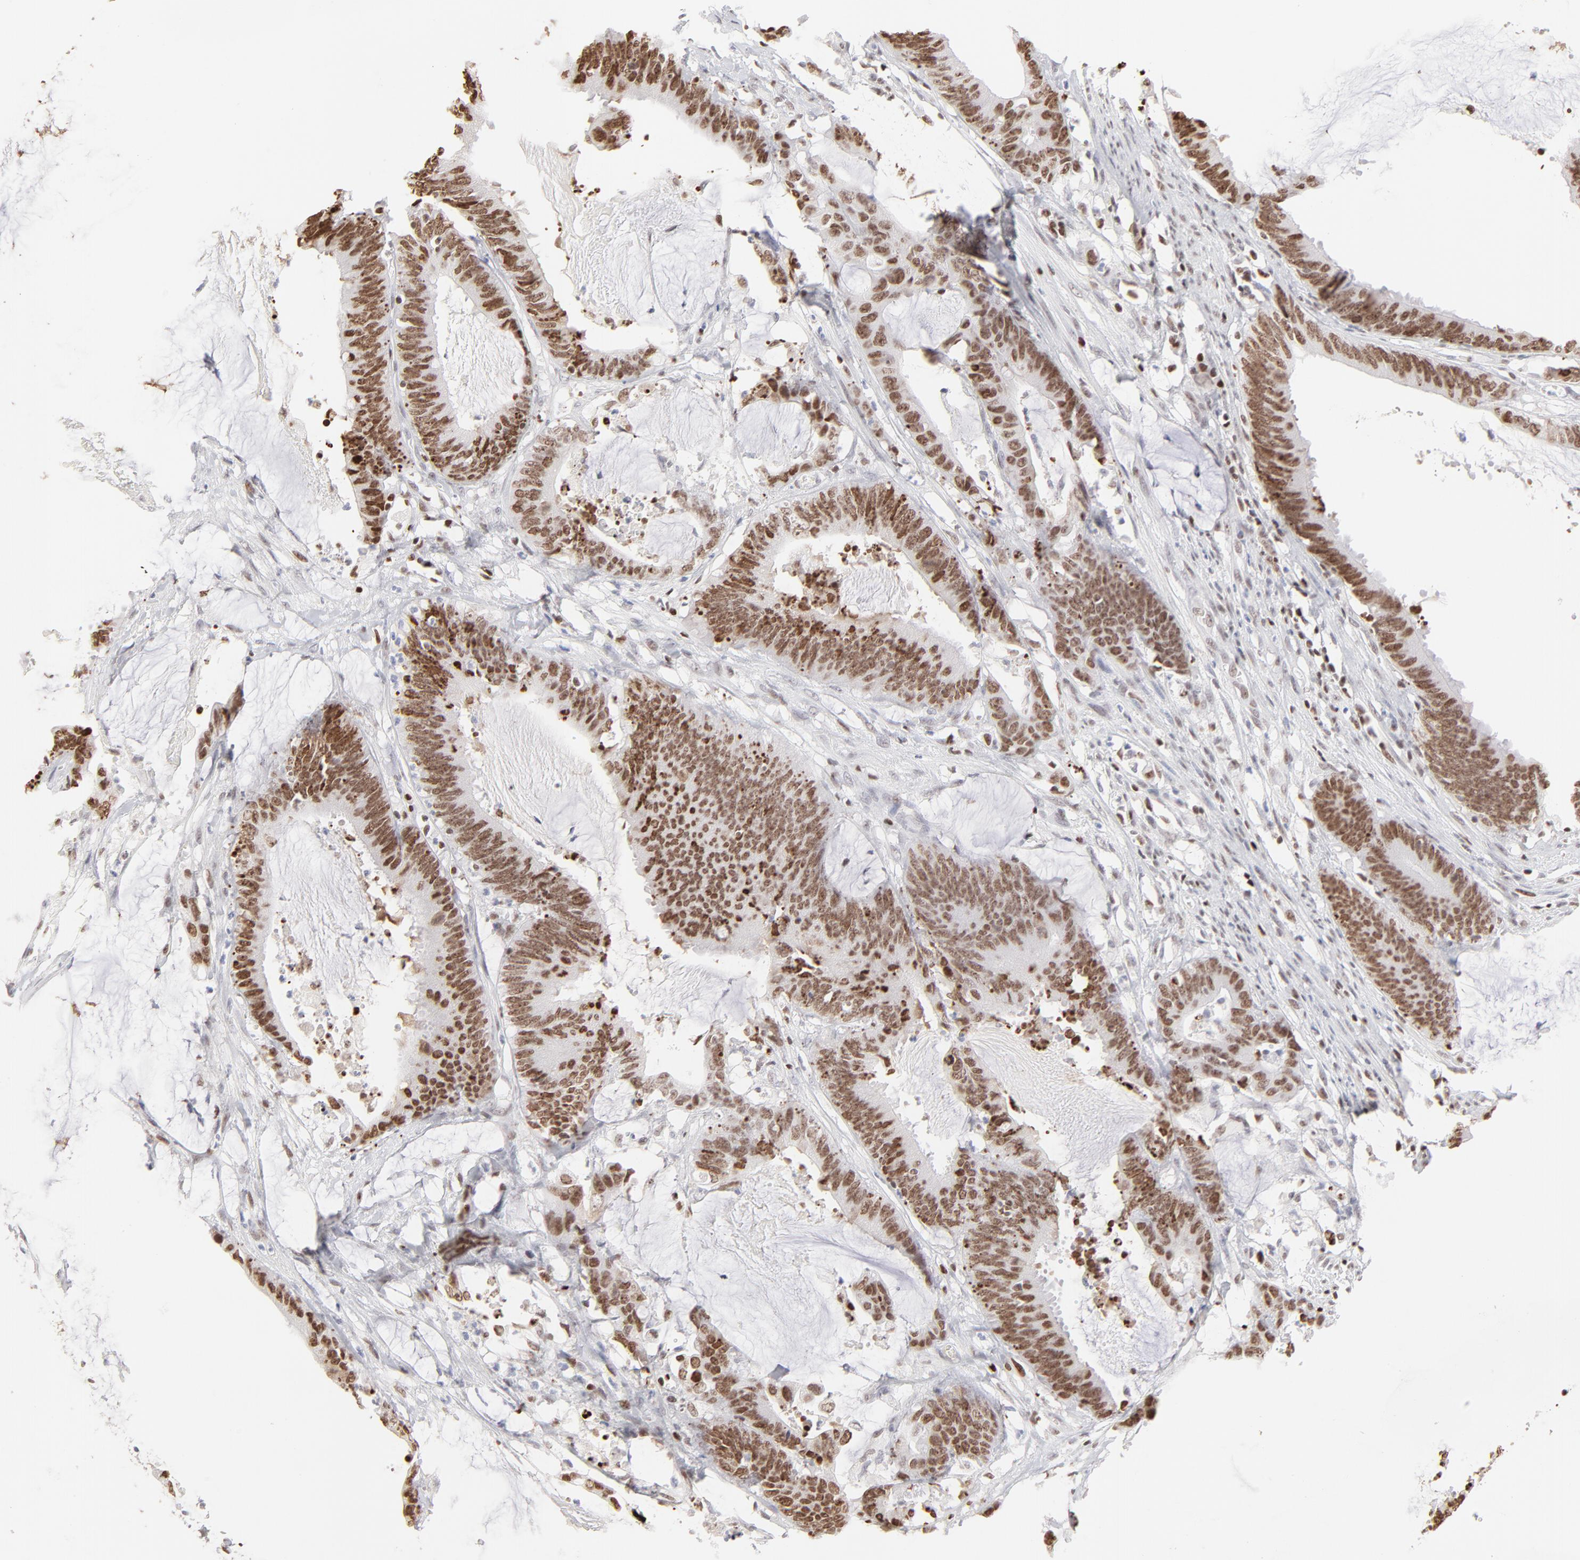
{"staining": {"intensity": "moderate", "quantity": ">75%", "location": "nuclear"}, "tissue": "colorectal cancer", "cell_type": "Tumor cells", "image_type": "cancer", "snomed": [{"axis": "morphology", "description": "Adenocarcinoma, NOS"}, {"axis": "topography", "description": "Rectum"}], "caption": "This histopathology image displays colorectal cancer (adenocarcinoma) stained with immunohistochemistry to label a protein in brown. The nuclear of tumor cells show moderate positivity for the protein. Nuclei are counter-stained blue.", "gene": "PARP1", "patient": {"sex": "female", "age": 66}}